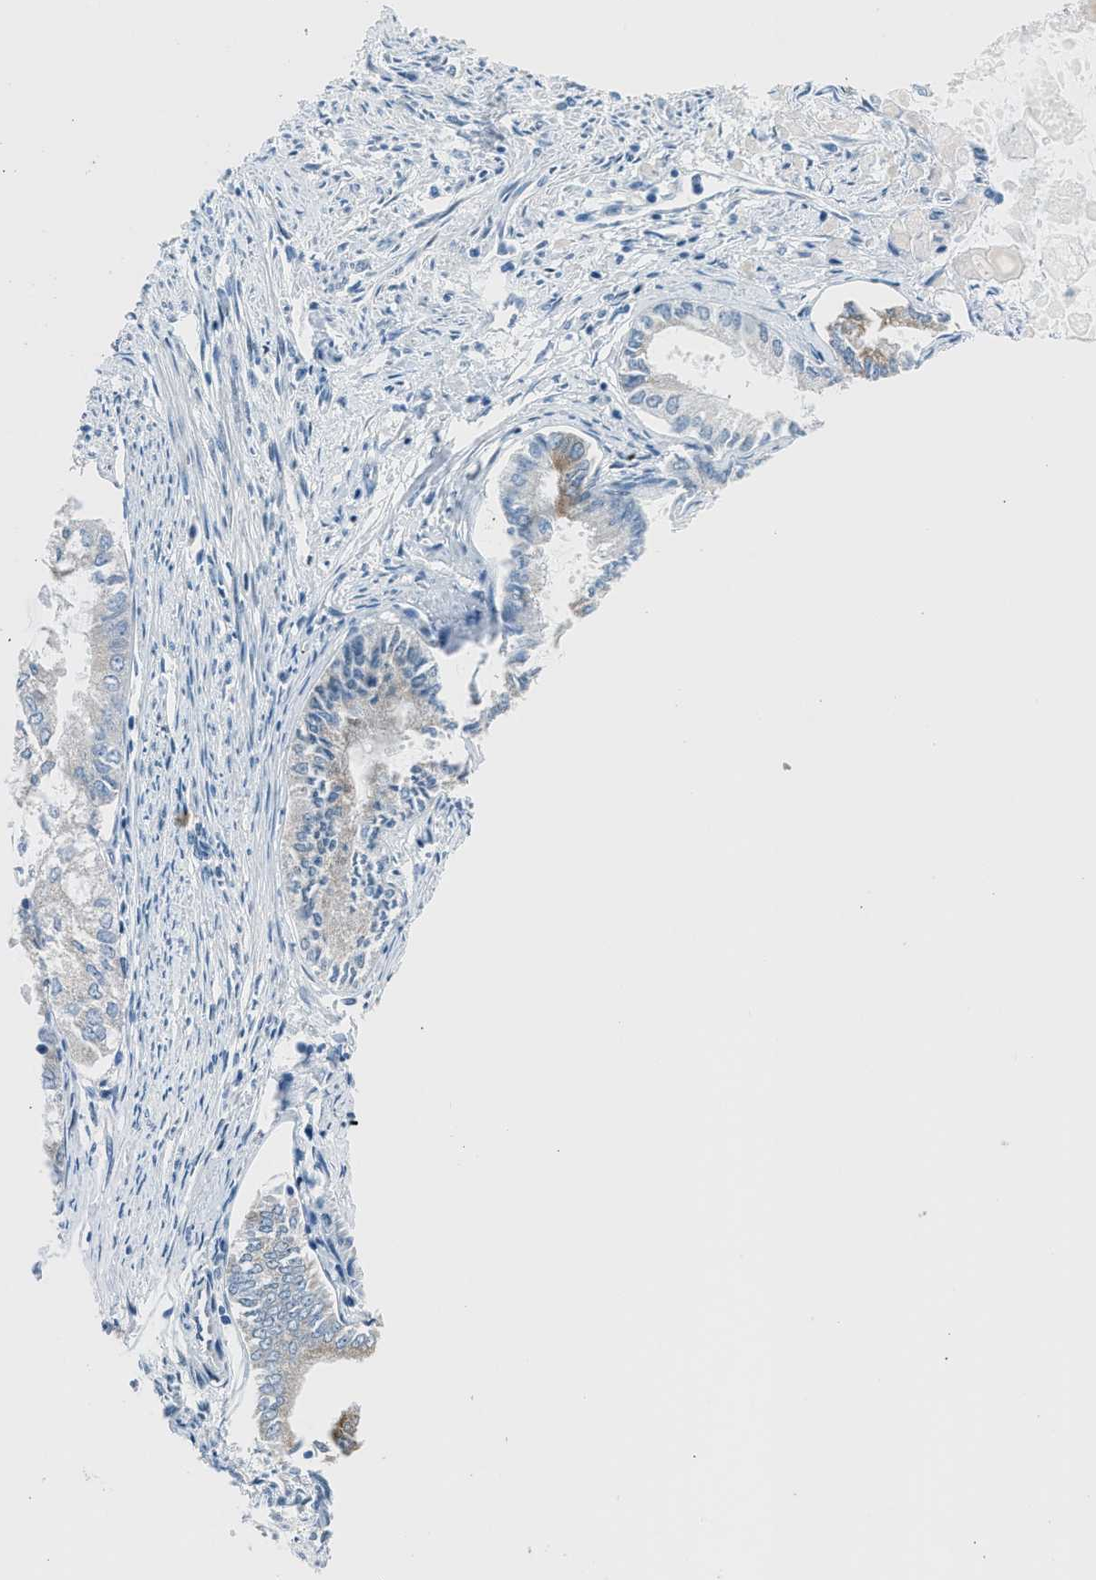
{"staining": {"intensity": "weak", "quantity": "25%-75%", "location": "cytoplasmic/membranous"}, "tissue": "endometrial cancer", "cell_type": "Tumor cells", "image_type": "cancer", "snomed": [{"axis": "morphology", "description": "Adenocarcinoma, NOS"}, {"axis": "topography", "description": "Endometrium"}], "caption": "Human endometrial cancer stained with a protein marker exhibits weak staining in tumor cells.", "gene": "RNF41", "patient": {"sex": "female", "age": 86}}